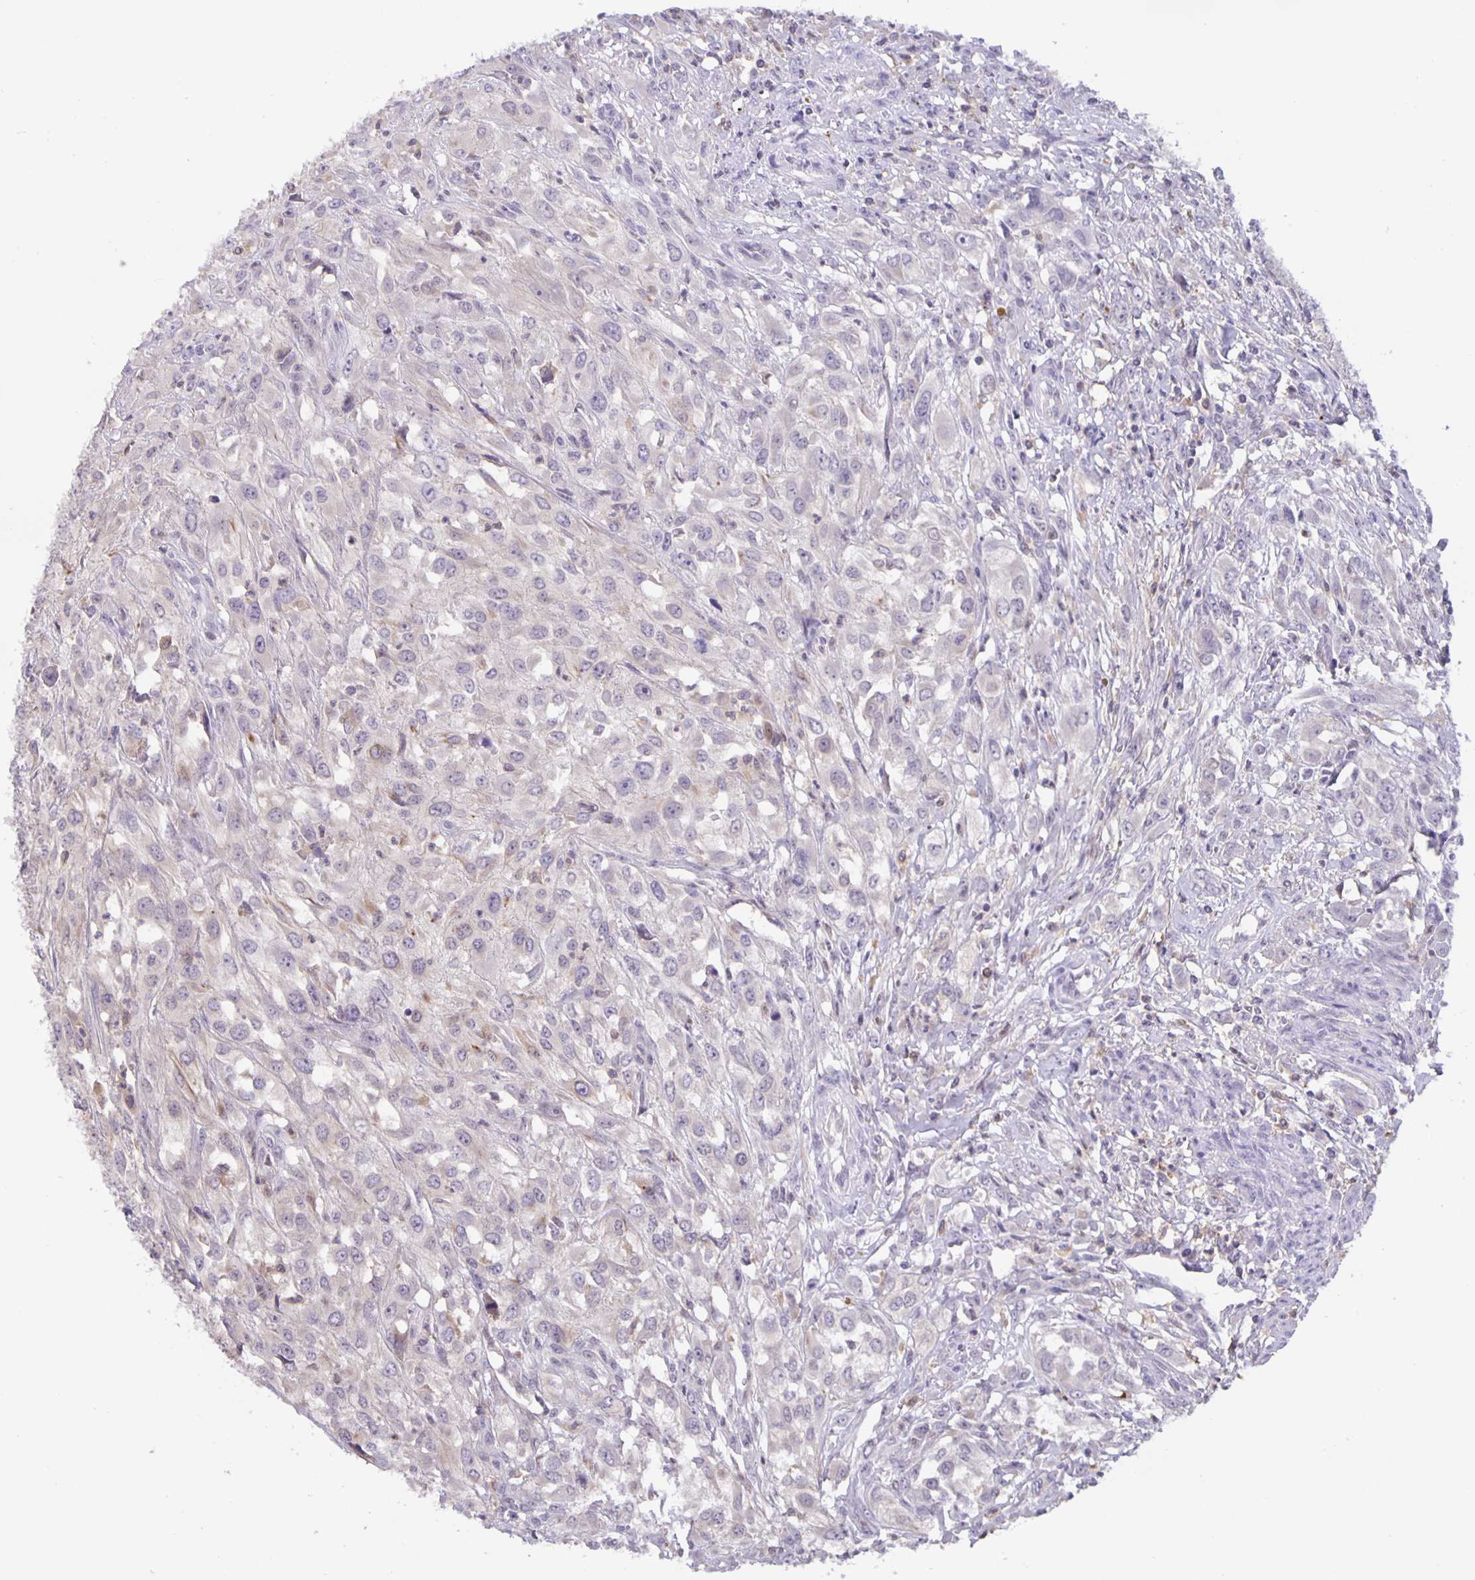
{"staining": {"intensity": "negative", "quantity": "none", "location": "none"}, "tissue": "urothelial cancer", "cell_type": "Tumor cells", "image_type": "cancer", "snomed": [{"axis": "morphology", "description": "Urothelial carcinoma, High grade"}, {"axis": "topography", "description": "Urinary bladder"}], "caption": "Tumor cells are negative for protein expression in human urothelial cancer. (Immunohistochemistry, brightfield microscopy, high magnification).", "gene": "MARCHF6", "patient": {"sex": "male", "age": 67}}